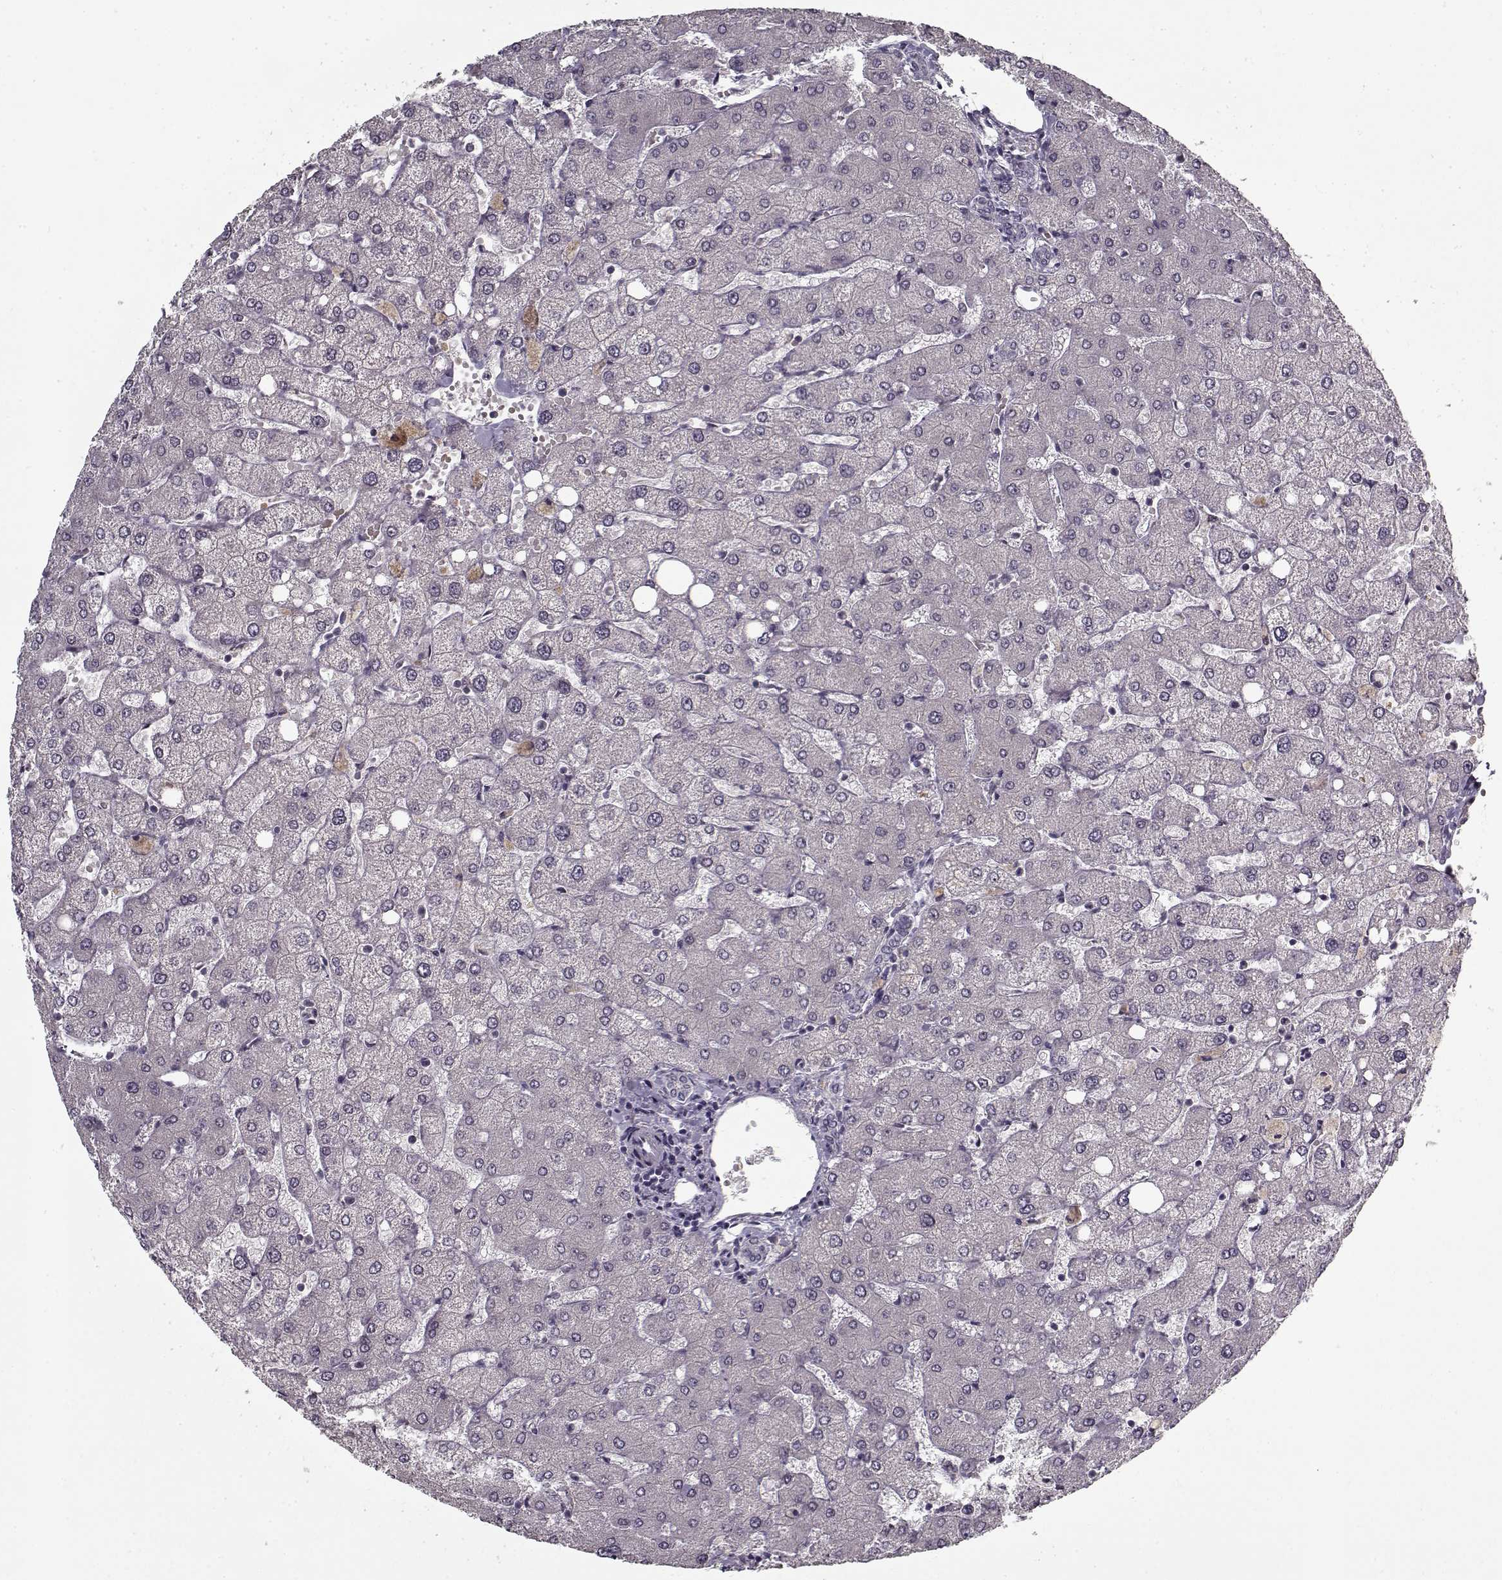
{"staining": {"intensity": "negative", "quantity": "none", "location": "none"}, "tissue": "liver", "cell_type": "Cholangiocytes", "image_type": "normal", "snomed": [{"axis": "morphology", "description": "Normal tissue, NOS"}, {"axis": "topography", "description": "Liver"}], "caption": "The micrograph shows no staining of cholangiocytes in normal liver. (DAB immunohistochemistry visualized using brightfield microscopy, high magnification).", "gene": "LAMA2", "patient": {"sex": "female", "age": 54}}